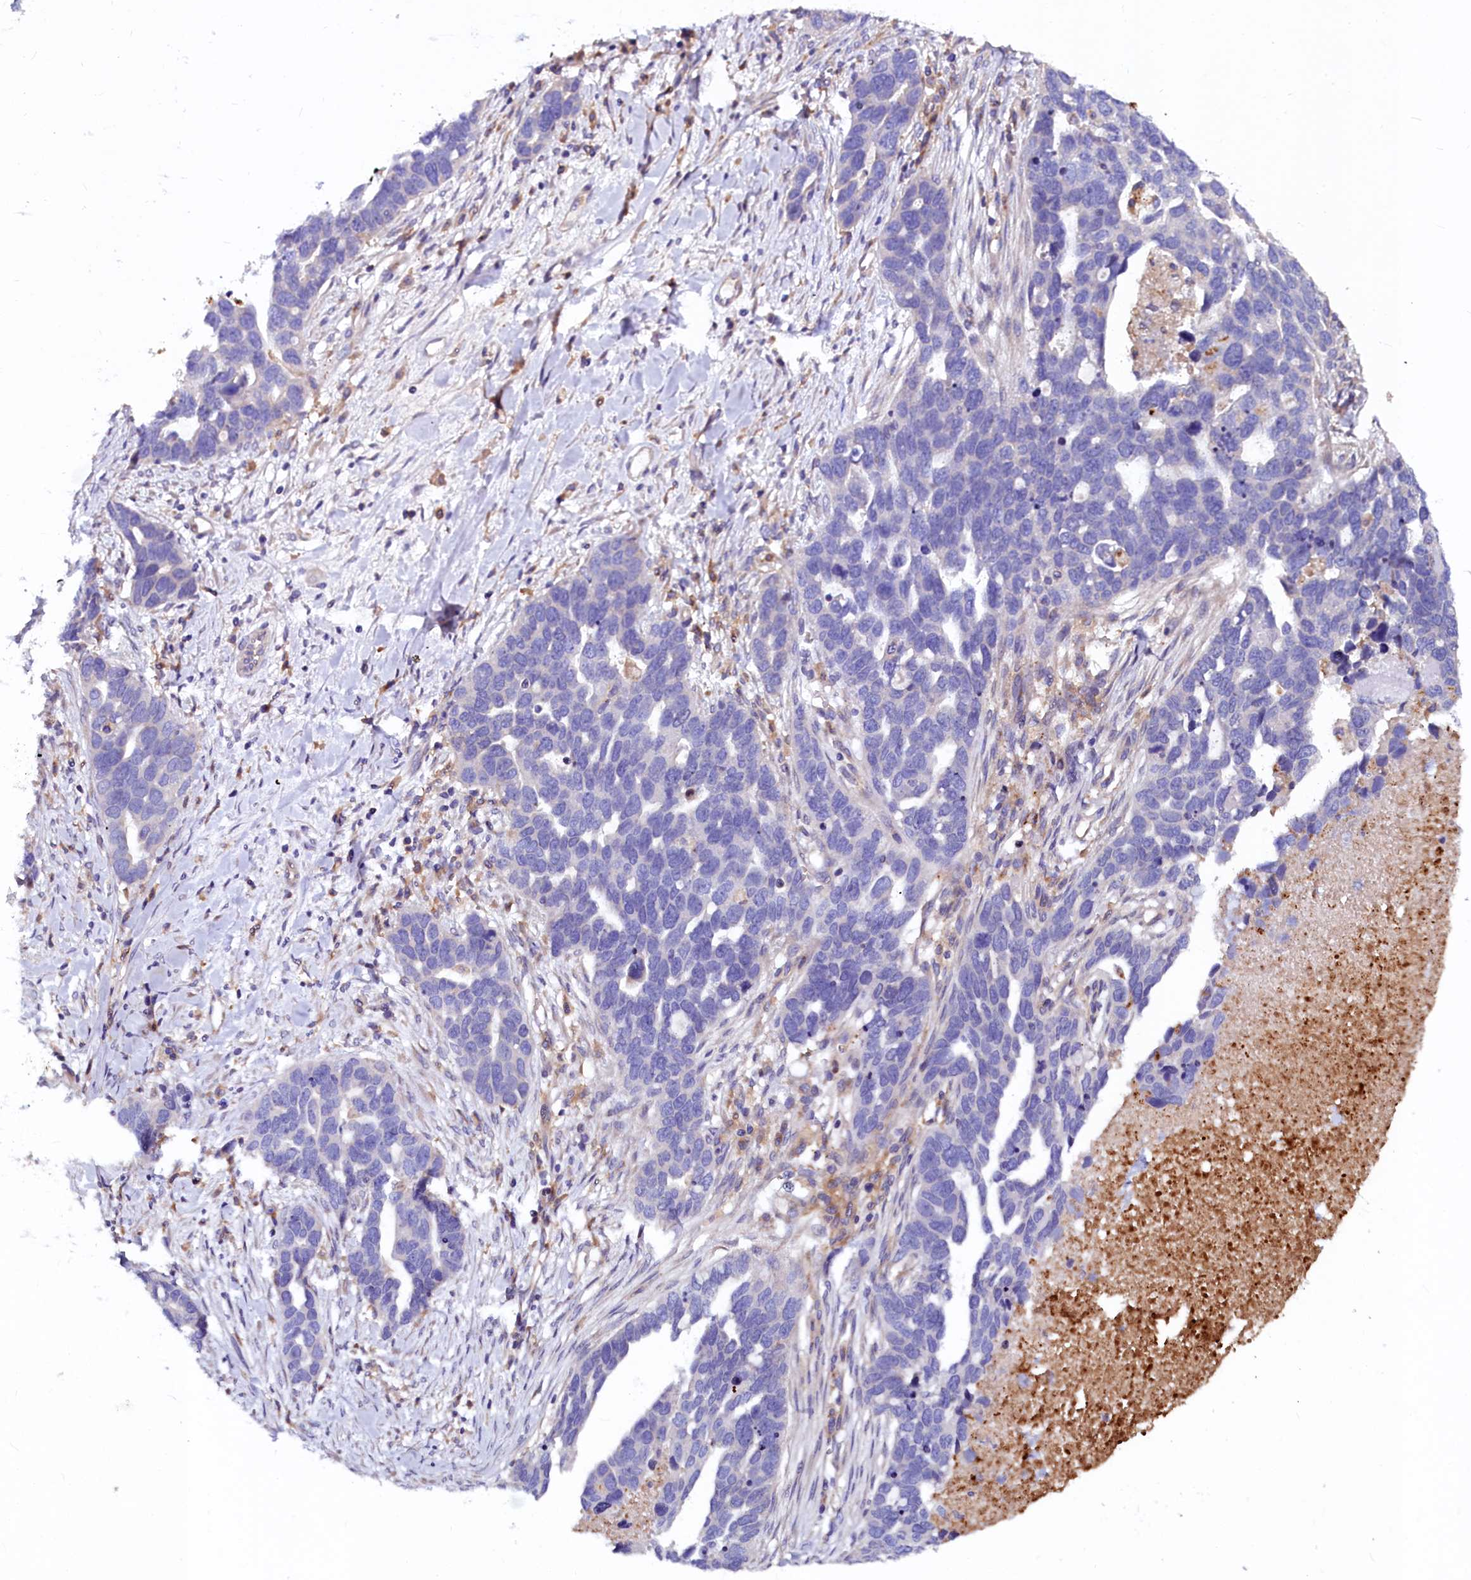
{"staining": {"intensity": "negative", "quantity": "none", "location": "none"}, "tissue": "ovarian cancer", "cell_type": "Tumor cells", "image_type": "cancer", "snomed": [{"axis": "morphology", "description": "Cystadenocarcinoma, serous, NOS"}, {"axis": "topography", "description": "Ovary"}], "caption": "A high-resolution photomicrograph shows IHC staining of ovarian cancer (serous cystadenocarcinoma), which demonstrates no significant positivity in tumor cells.", "gene": "OTOL1", "patient": {"sex": "female", "age": 54}}